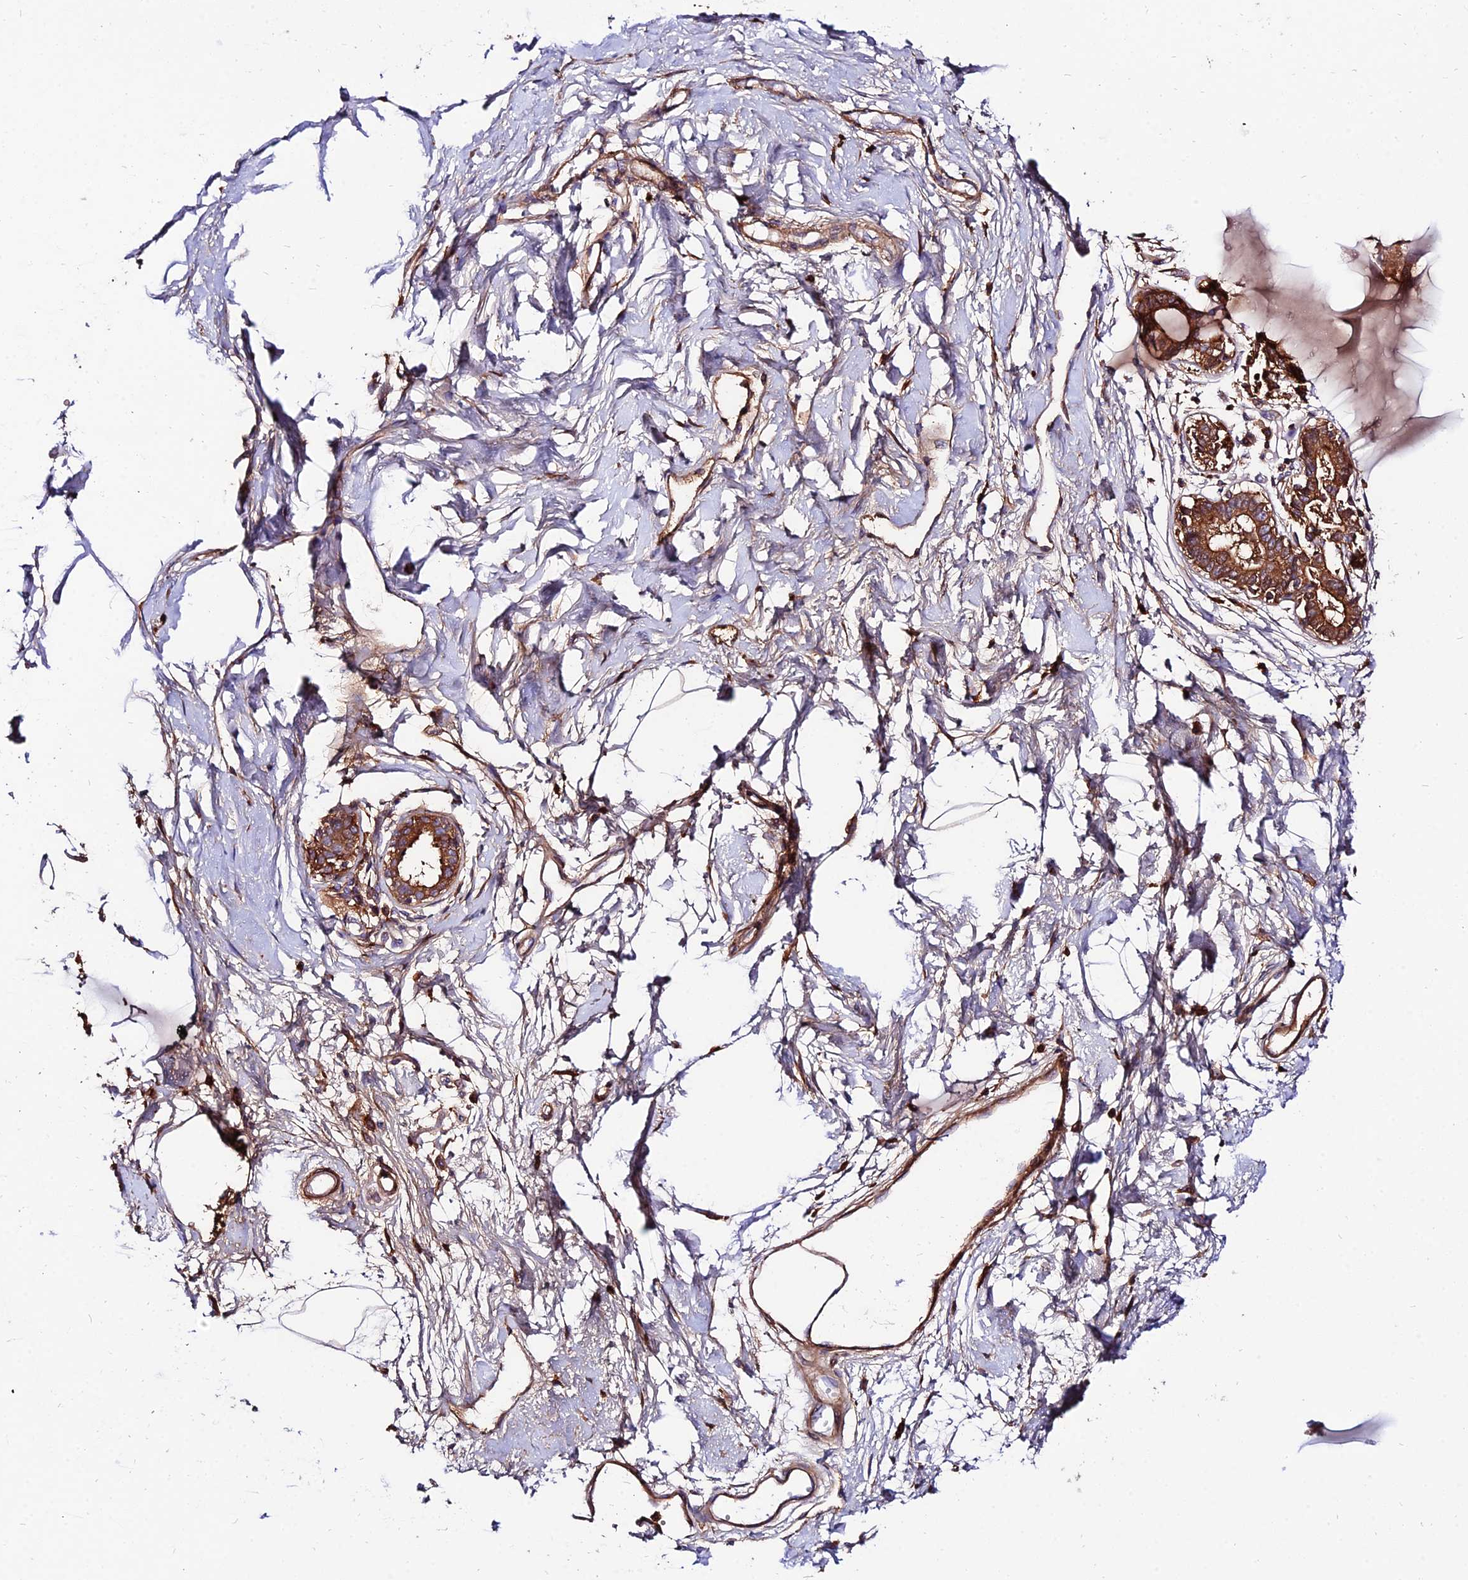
{"staining": {"intensity": "moderate", "quantity": ">75%", "location": "cytoplasmic/membranous"}, "tissue": "breast", "cell_type": "Adipocytes", "image_type": "normal", "snomed": [{"axis": "morphology", "description": "Normal tissue, NOS"}, {"axis": "topography", "description": "Breast"}], "caption": "This is an image of immunohistochemistry (IHC) staining of unremarkable breast, which shows moderate staining in the cytoplasmic/membranous of adipocytes.", "gene": "PYM1", "patient": {"sex": "female", "age": 45}}